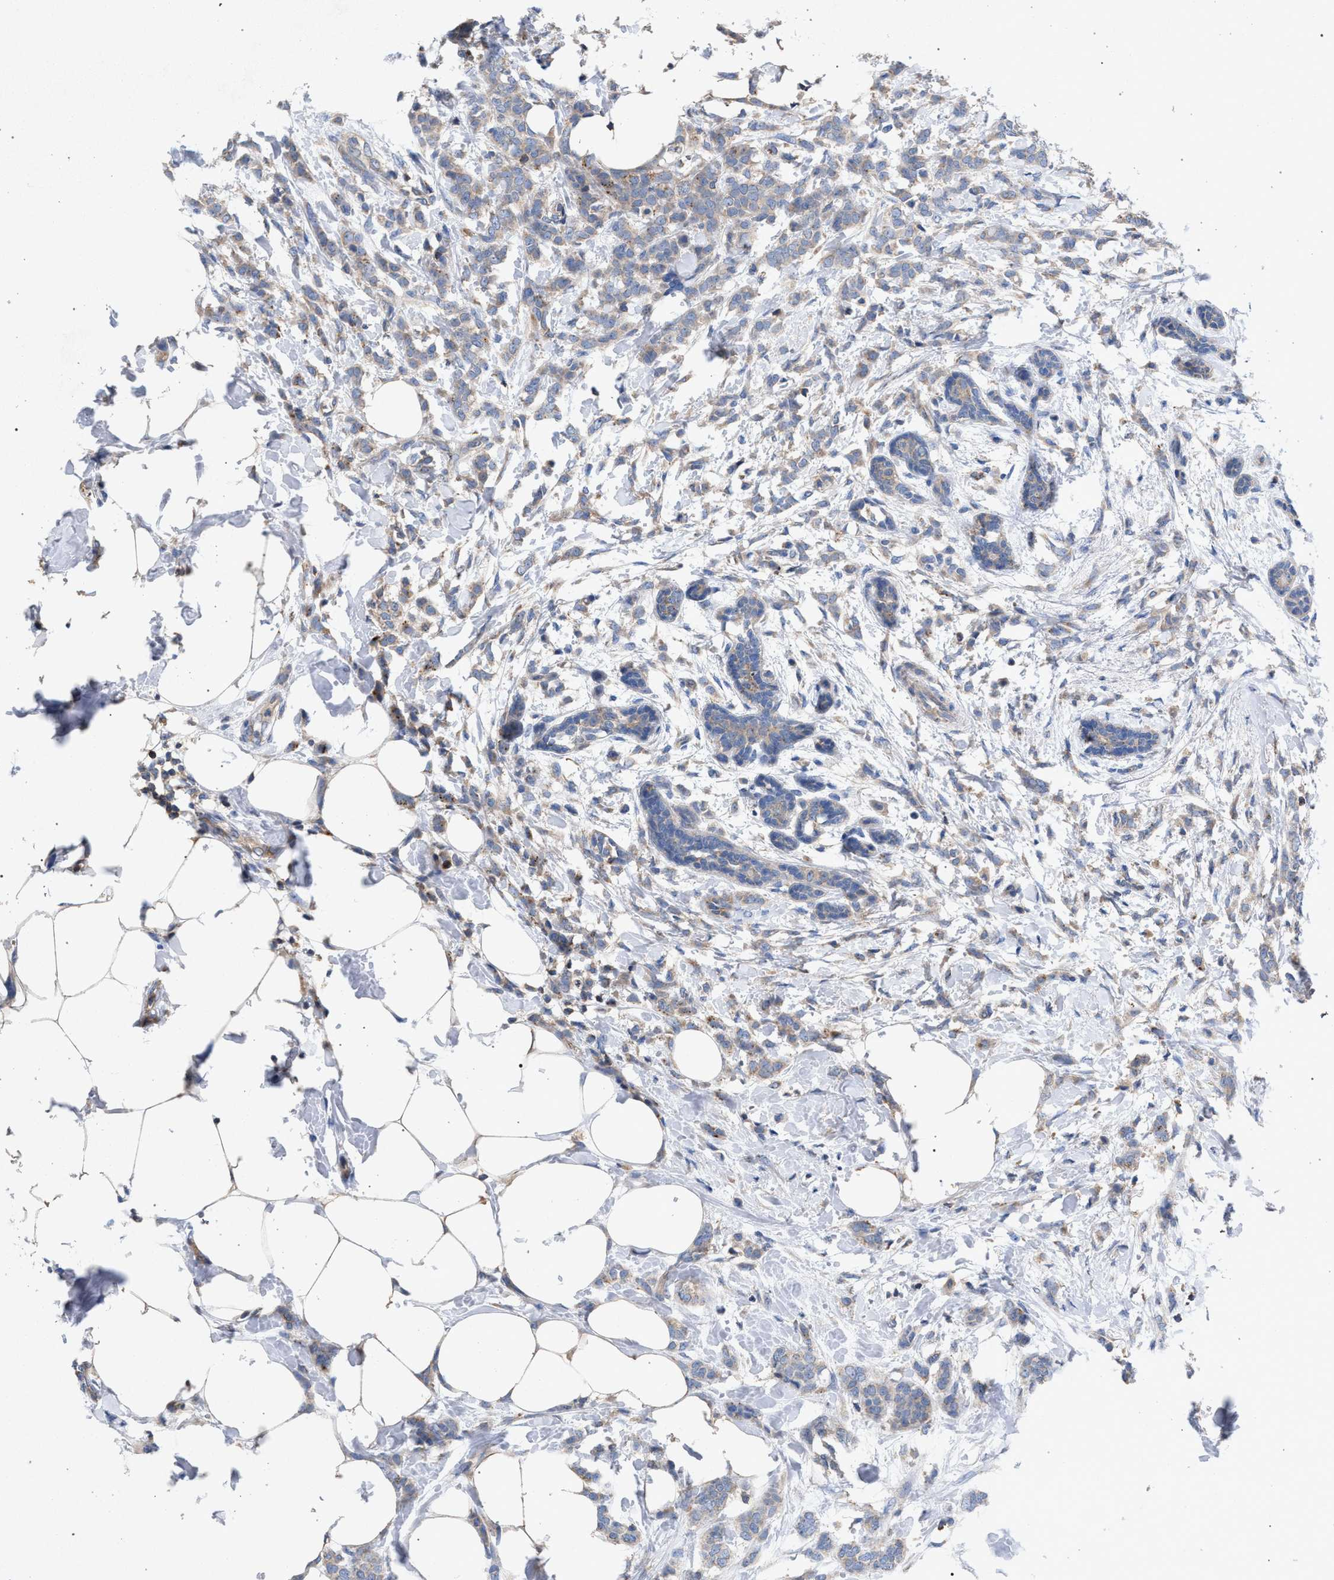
{"staining": {"intensity": "weak", "quantity": "<25%", "location": "cytoplasmic/membranous"}, "tissue": "breast cancer", "cell_type": "Tumor cells", "image_type": "cancer", "snomed": [{"axis": "morphology", "description": "Lobular carcinoma, in situ"}, {"axis": "morphology", "description": "Lobular carcinoma"}, {"axis": "topography", "description": "Breast"}], "caption": "Immunohistochemical staining of lobular carcinoma in situ (breast) shows no significant staining in tumor cells.", "gene": "VPS13A", "patient": {"sex": "female", "age": 41}}